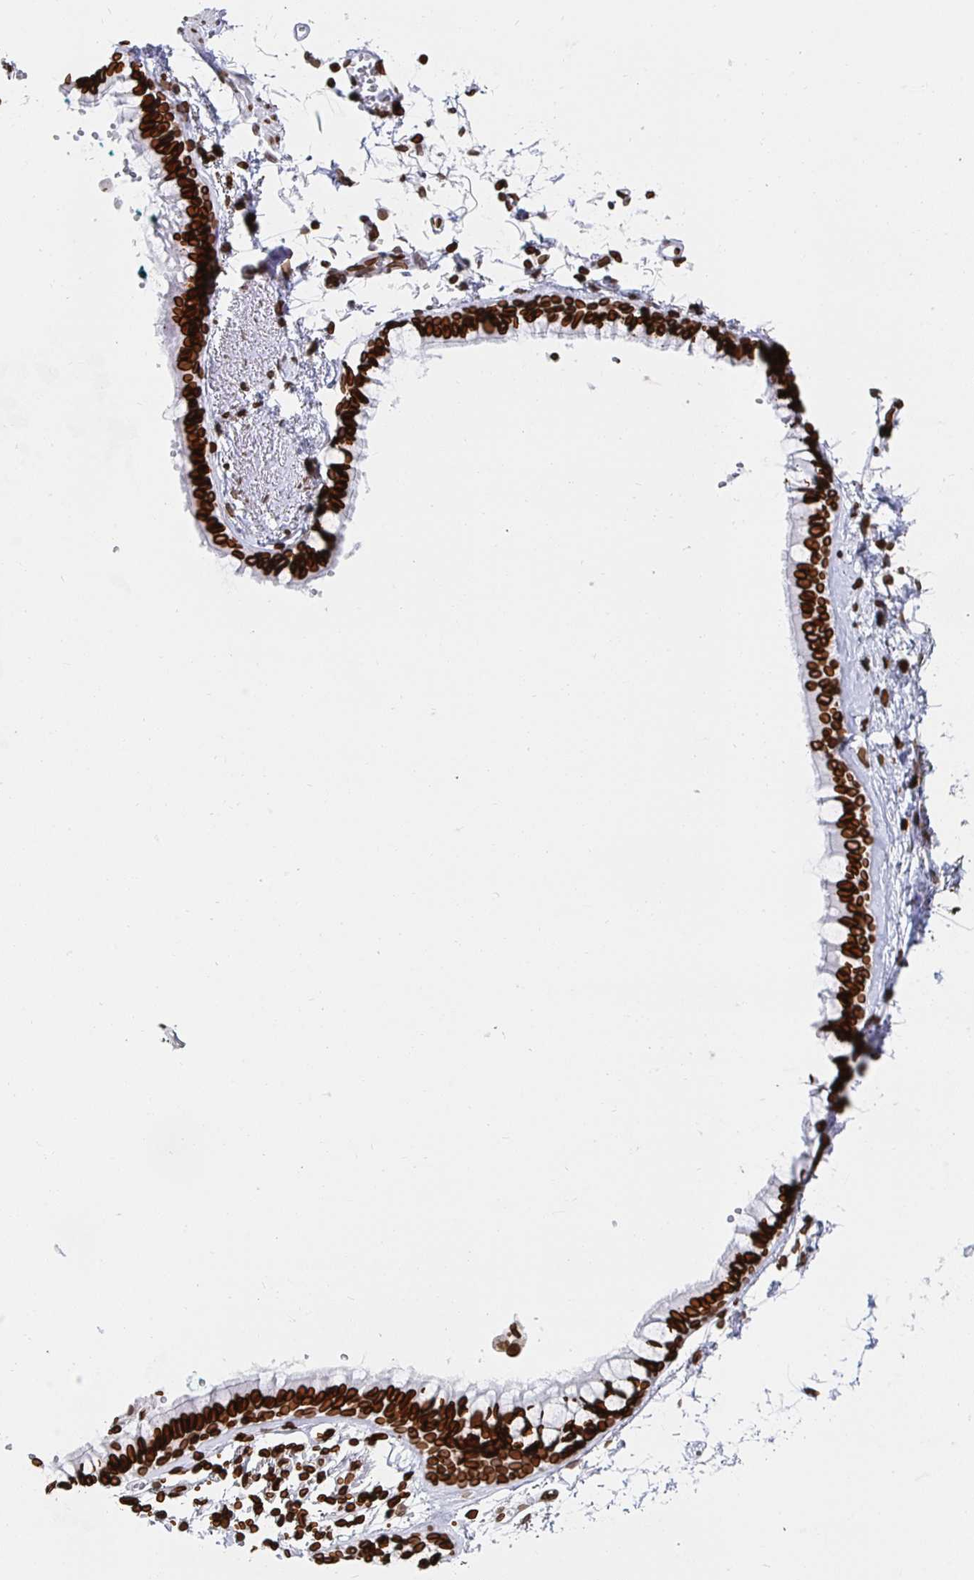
{"staining": {"intensity": "strong", "quantity": ">75%", "location": "cytoplasmic/membranous,nuclear"}, "tissue": "bronchus", "cell_type": "Respiratory epithelial cells", "image_type": "normal", "snomed": [{"axis": "morphology", "description": "Normal tissue, NOS"}, {"axis": "topography", "description": "Cartilage tissue"}, {"axis": "topography", "description": "Bronchus"}], "caption": "Immunohistochemistry (IHC) (DAB (3,3'-diaminobenzidine)) staining of benign bronchus demonstrates strong cytoplasmic/membranous,nuclear protein staining in about >75% of respiratory epithelial cells.", "gene": "LMNB1", "patient": {"sex": "female", "age": 59}}